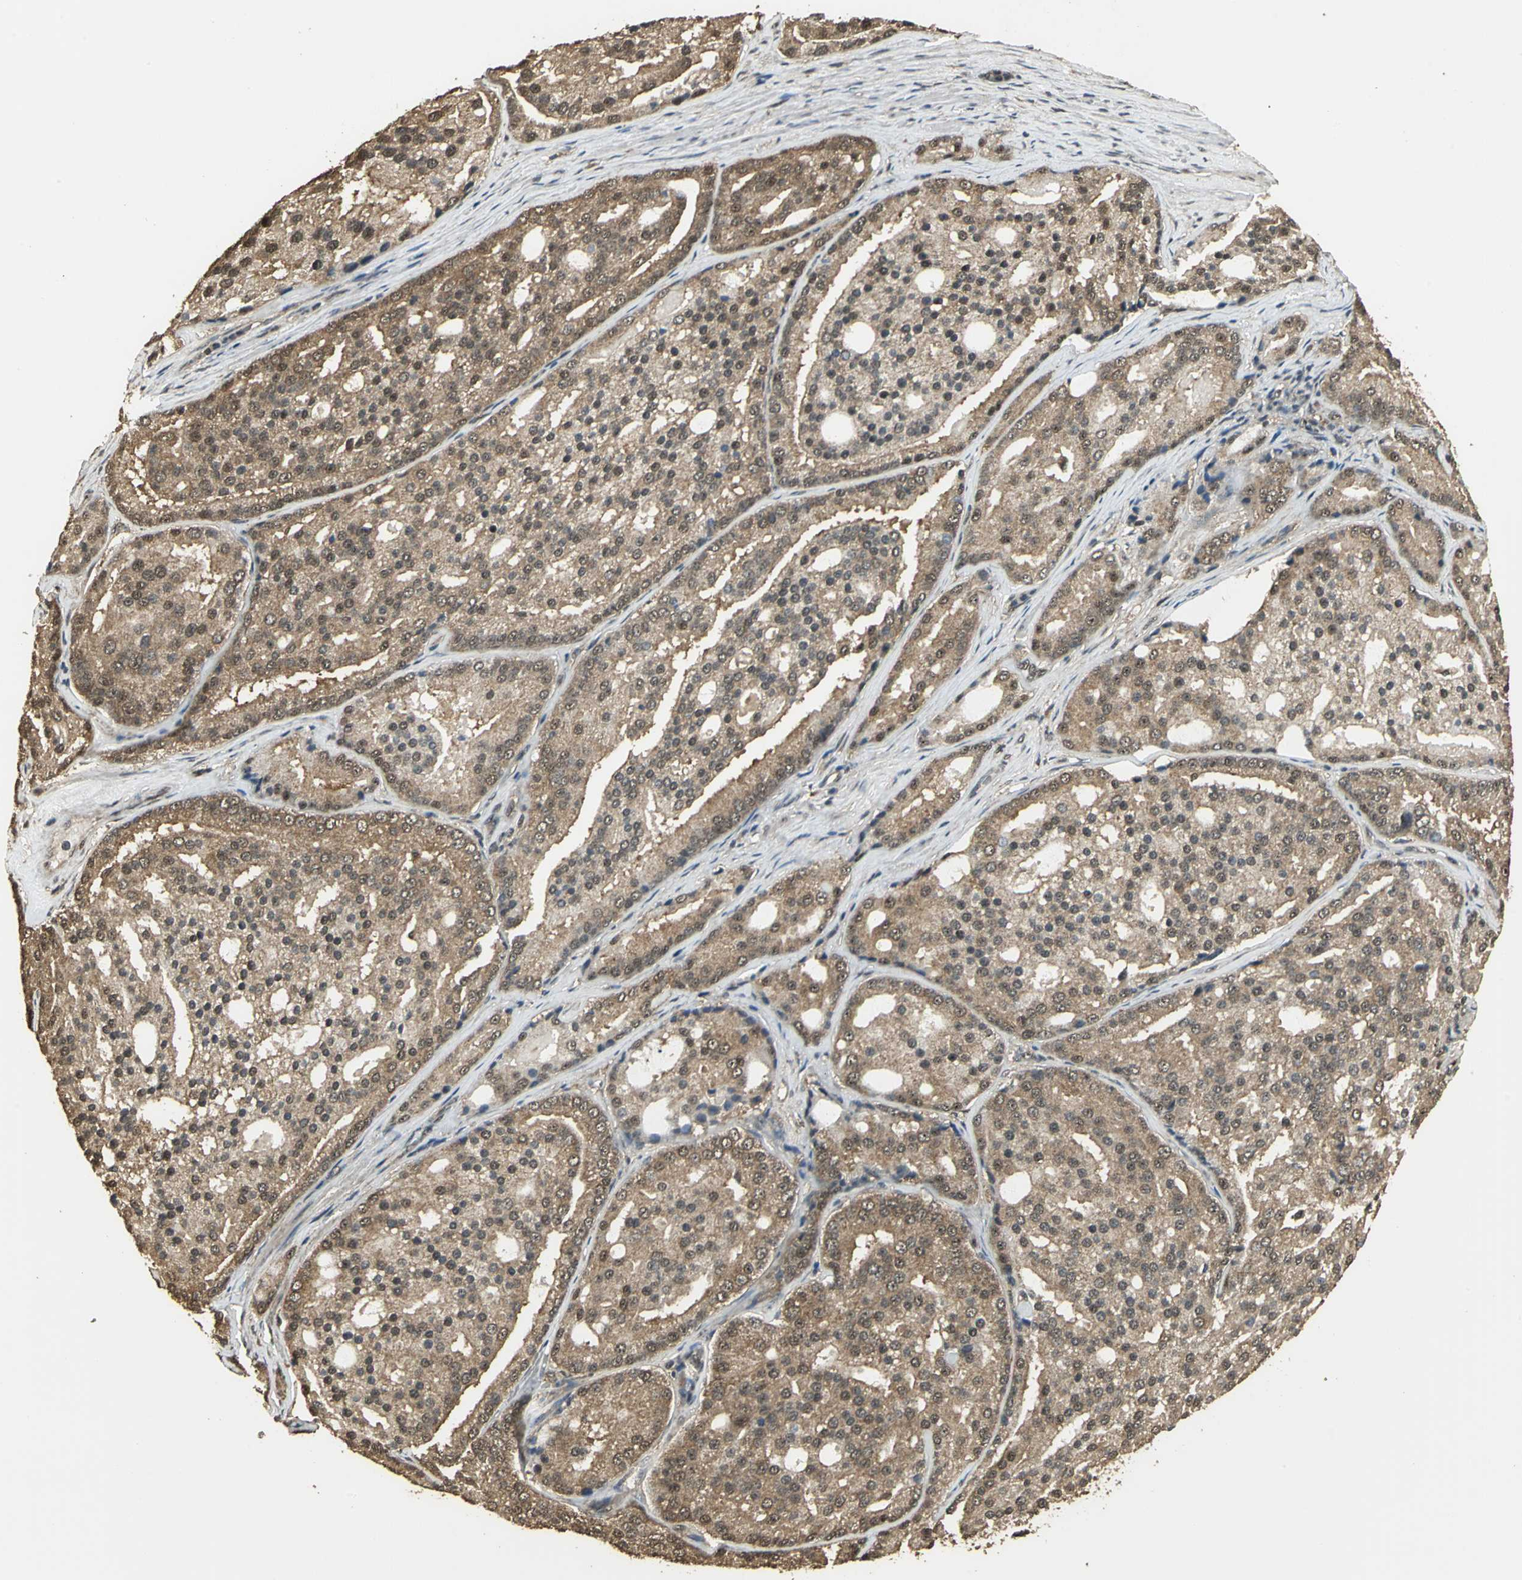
{"staining": {"intensity": "strong", "quantity": ">75%", "location": "cytoplasmic/membranous"}, "tissue": "prostate cancer", "cell_type": "Tumor cells", "image_type": "cancer", "snomed": [{"axis": "morphology", "description": "Adenocarcinoma, Medium grade"}, {"axis": "topography", "description": "Prostate"}], "caption": "The micrograph demonstrates immunohistochemical staining of prostate cancer. There is strong cytoplasmic/membranous staining is present in approximately >75% of tumor cells.", "gene": "UCHL5", "patient": {"sex": "male", "age": 72}}